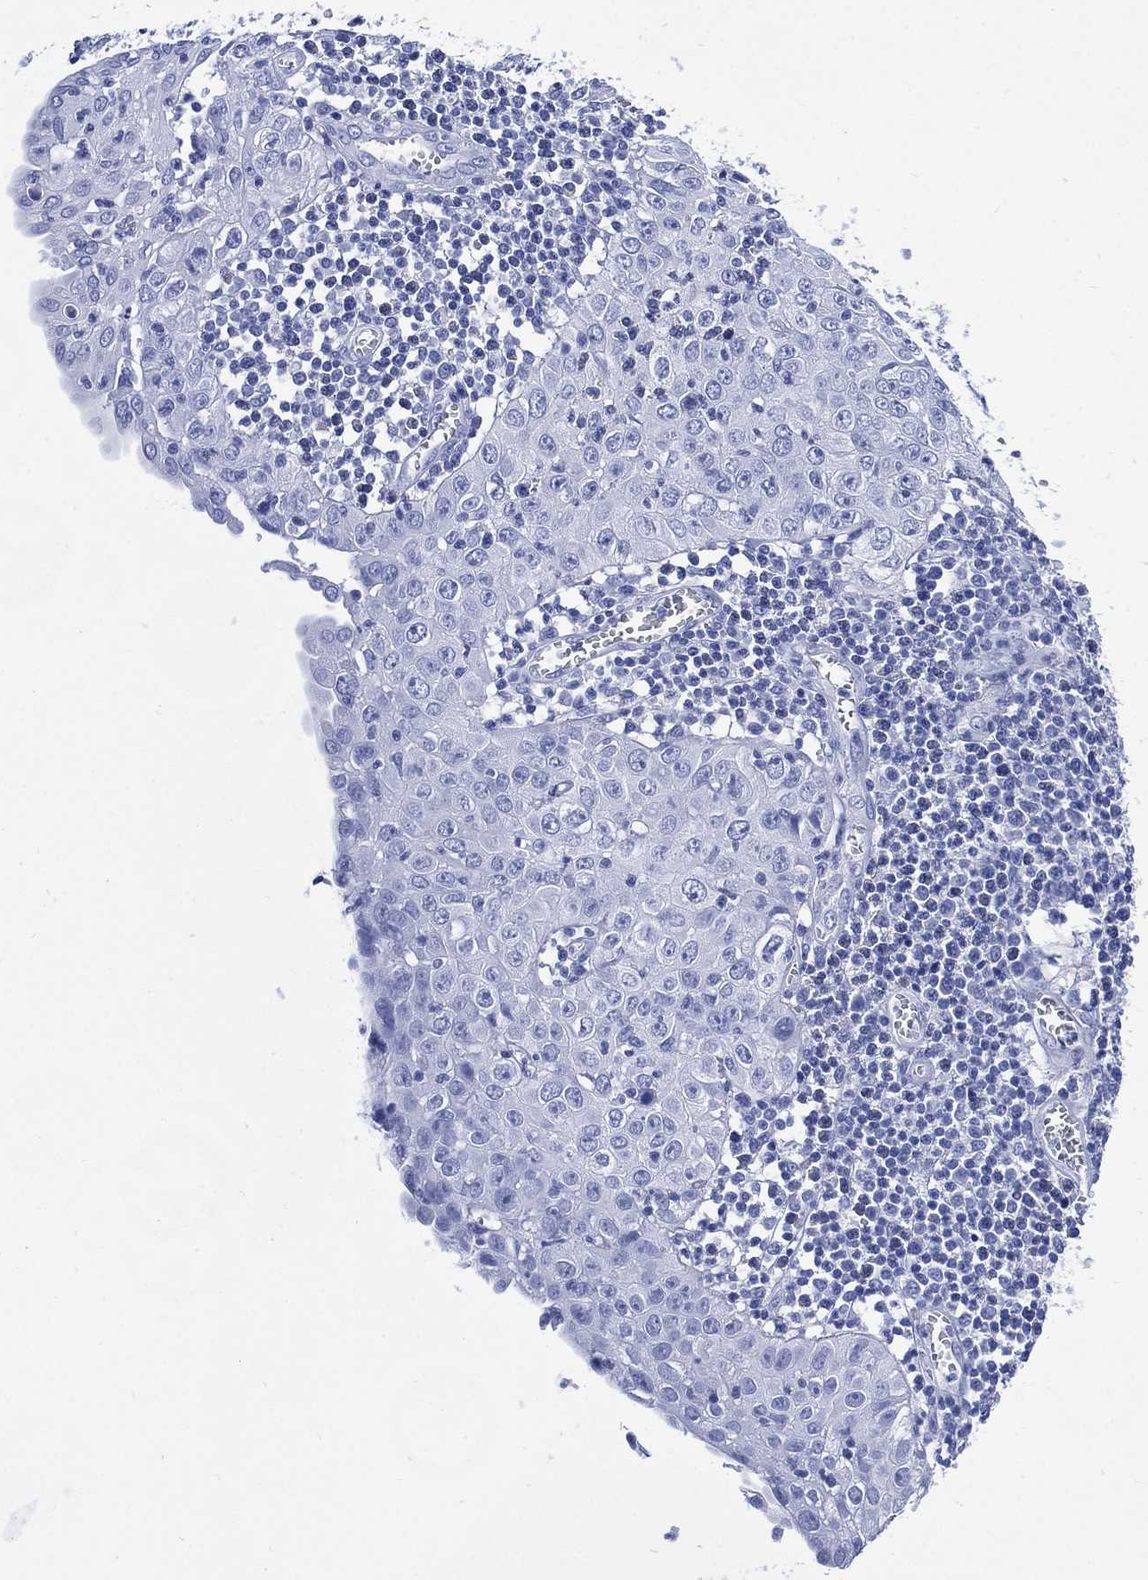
{"staining": {"intensity": "negative", "quantity": "none", "location": "none"}, "tissue": "cervical cancer", "cell_type": "Tumor cells", "image_type": "cancer", "snomed": [{"axis": "morphology", "description": "Squamous cell carcinoma, NOS"}, {"axis": "topography", "description": "Cervix"}], "caption": "Immunohistochemistry (IHC) image of human squamous cell carcinoma (cervical) stained for a protein (brown), which exhibits no positivity in tumor cells. (DAB immunohistochemistry (IHC) visualized using brightfield microscopy, high magnification).", "gene": "SHCBP1L", "patient": {"sex": "female", "age": 24}}